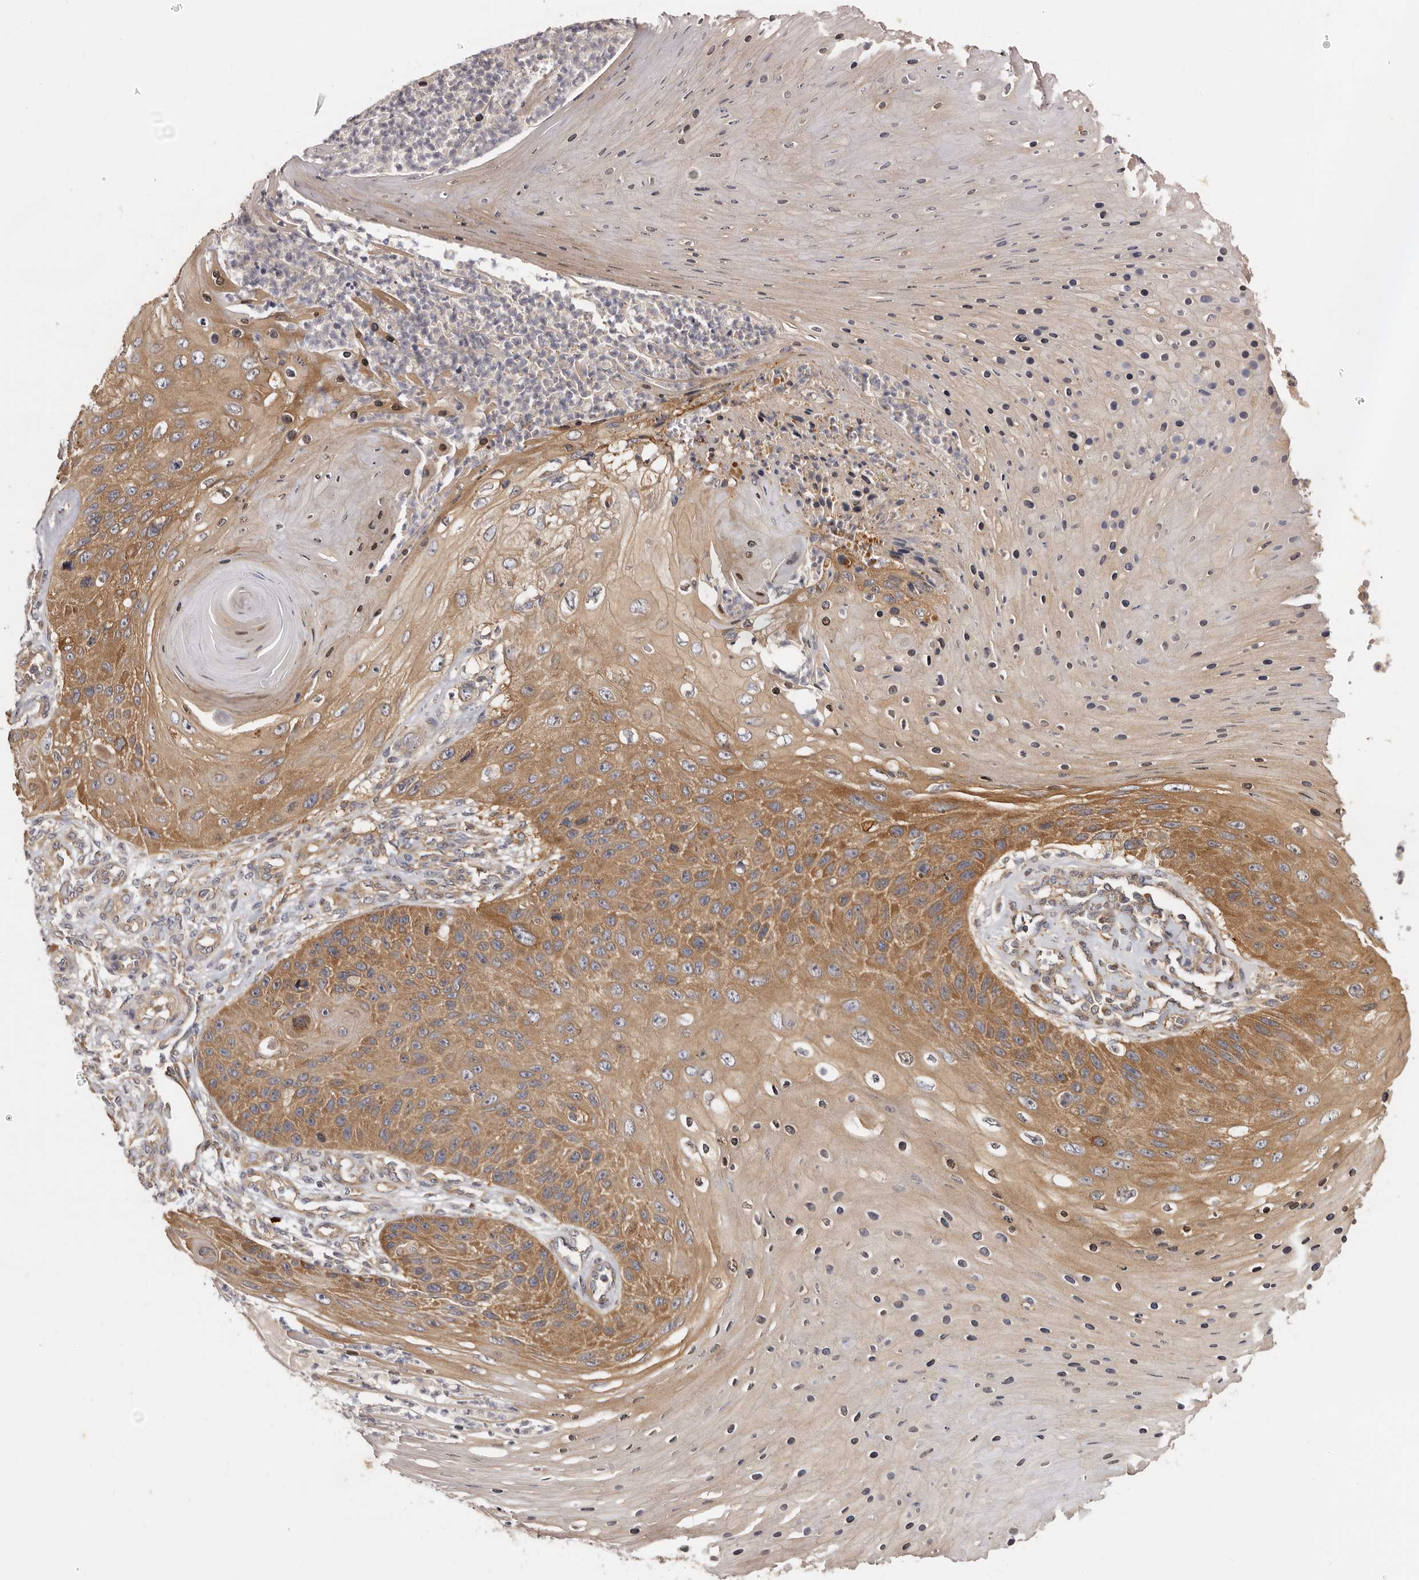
{"staining": {"intensity": "moderate", "quantity": ">75%", "location": "cytoplasmic/membranous"}, "tissue": "skin cancer", "cell_type": "Tumor cells", "image_type": "cancer", "snomed": [{"axis": "morphology", "description": "Squamous cell carcinoma, NOS"}, {"axis": "topography", "description": "Skin"}], "caption": "Squamous cell carcinoma (skin) was stained to show a protein in brown. There is medium levels of moderate cytoplasmic/membranous positivity in about >75% of tumor cells. Ihc stains the protein of interest in brown and the nuclei are stained blue.", "gene": "ADAMTS20", "patient": {"sex": "female", "age": 88}}